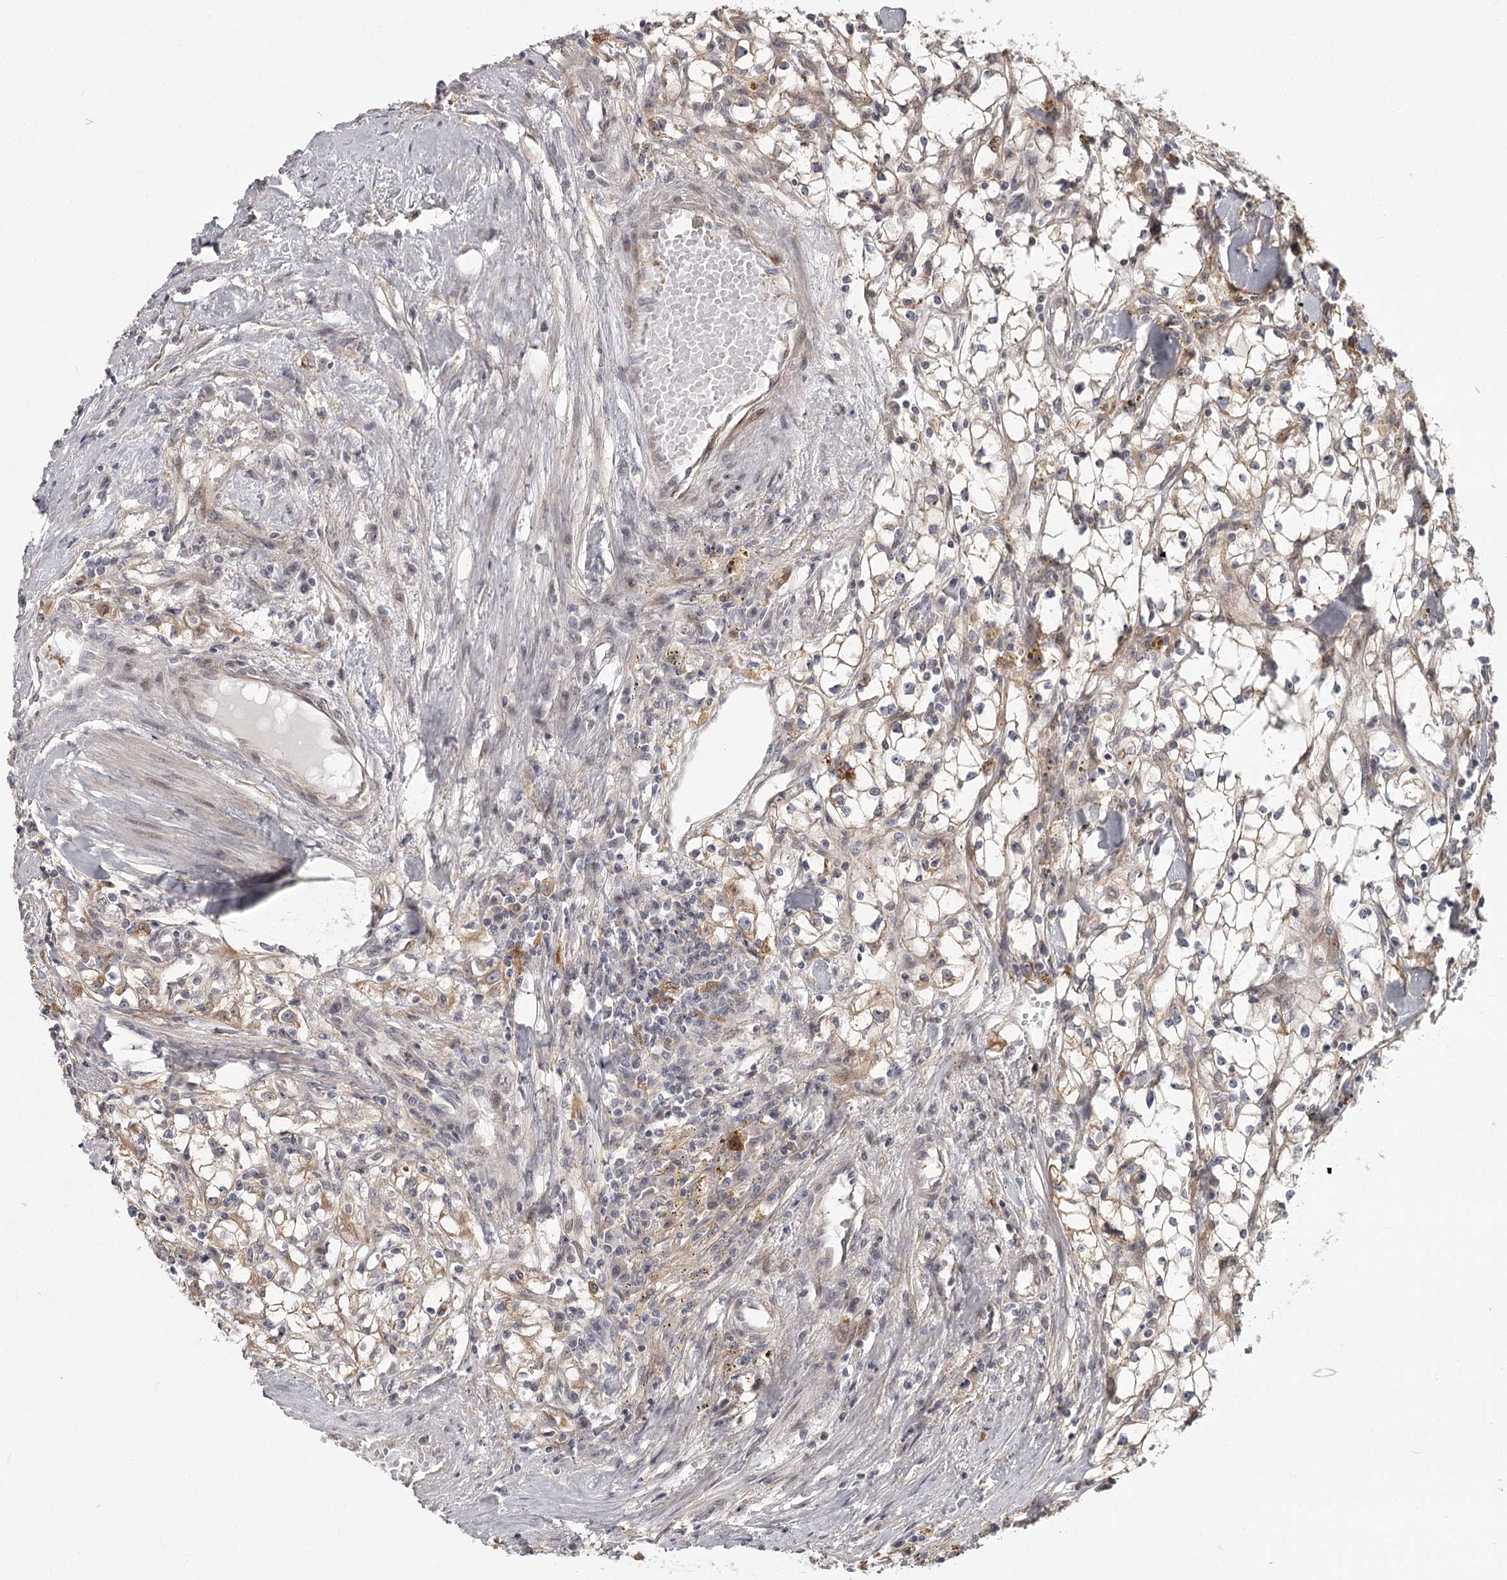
{"staining": {"intensity": "weak", "quantity": "<25%", "location": "cytoplasmic/membranous"}, "tissue": "renal cancer", "cell_type": "Tumor cells", "image_type": "cancer", "snomed": [{"axis": "morphology", "description": "Adenocarcinoma, NOS"}, {"axis": "topography", "description": "Kidney"}], "caption": "Immunohistochemistry histopathology image of renal adenocarcinoma stained for a protein (brown), which reveals no staining in tumor cells.", "gene": "CCNG2", "patient": {"sex": "male", "age": 56}}